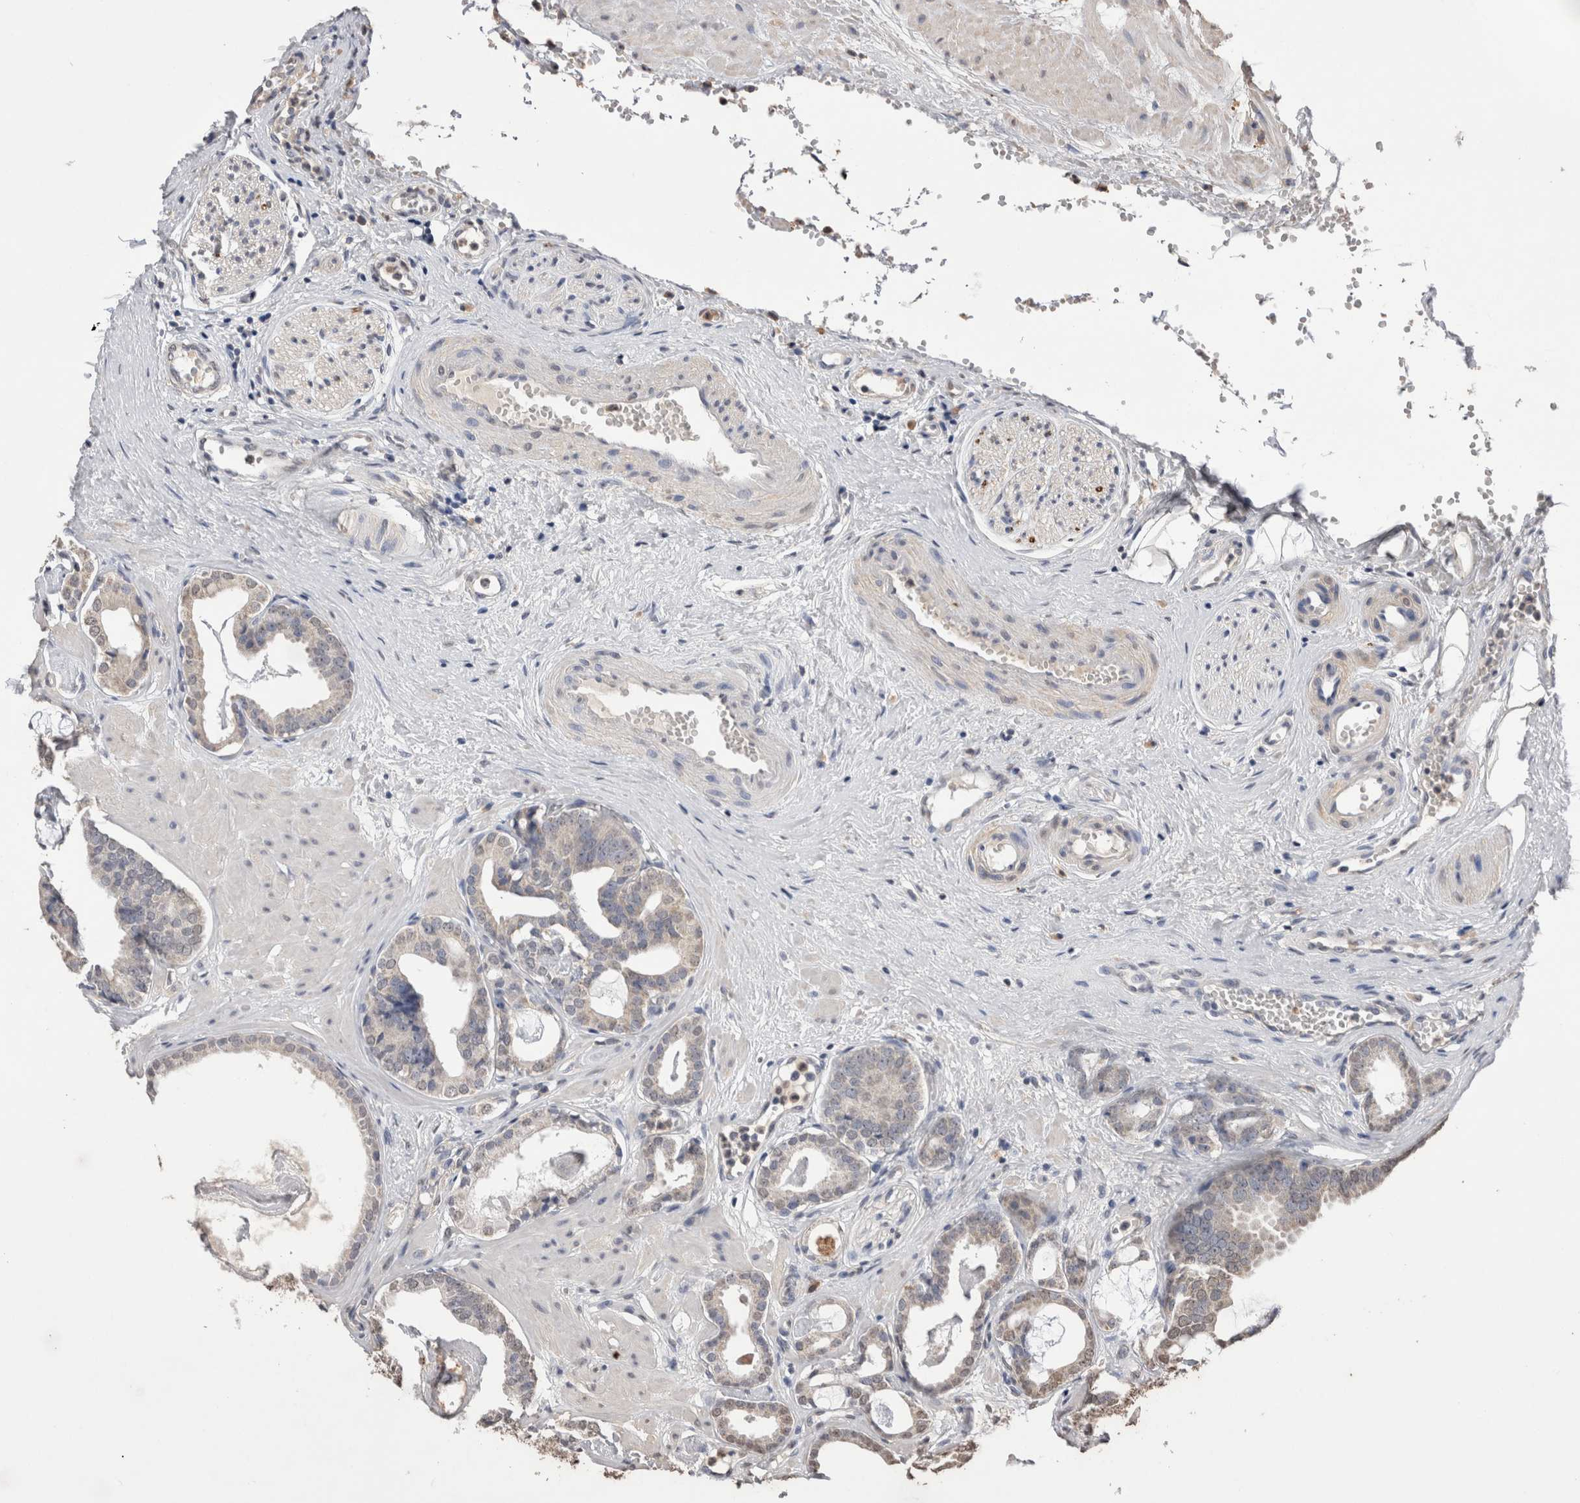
{"staining": {"intensity": "weak", "quantity": "25%-75%", "location": "cytoplasmic/membranous"}, "tissue": "prostate cancer", "cell_type": "Tumor cells", "image_type": "cancer", "snomed": [{"axis": "morphology", "description": "Adenocarcinoma, Low grade"}, {"axis": "topography", "description": "Prostate"}], "caption": "Weak cytoplasmic/membranous expression for a protein is appreciated in about 25%-75% of tumor cells of low-grade adenocarcinoma (prostate) using immunohistochemistry (IHC).", "gene": "GRK5", "patient": {"sex": "male", "age": 53}}